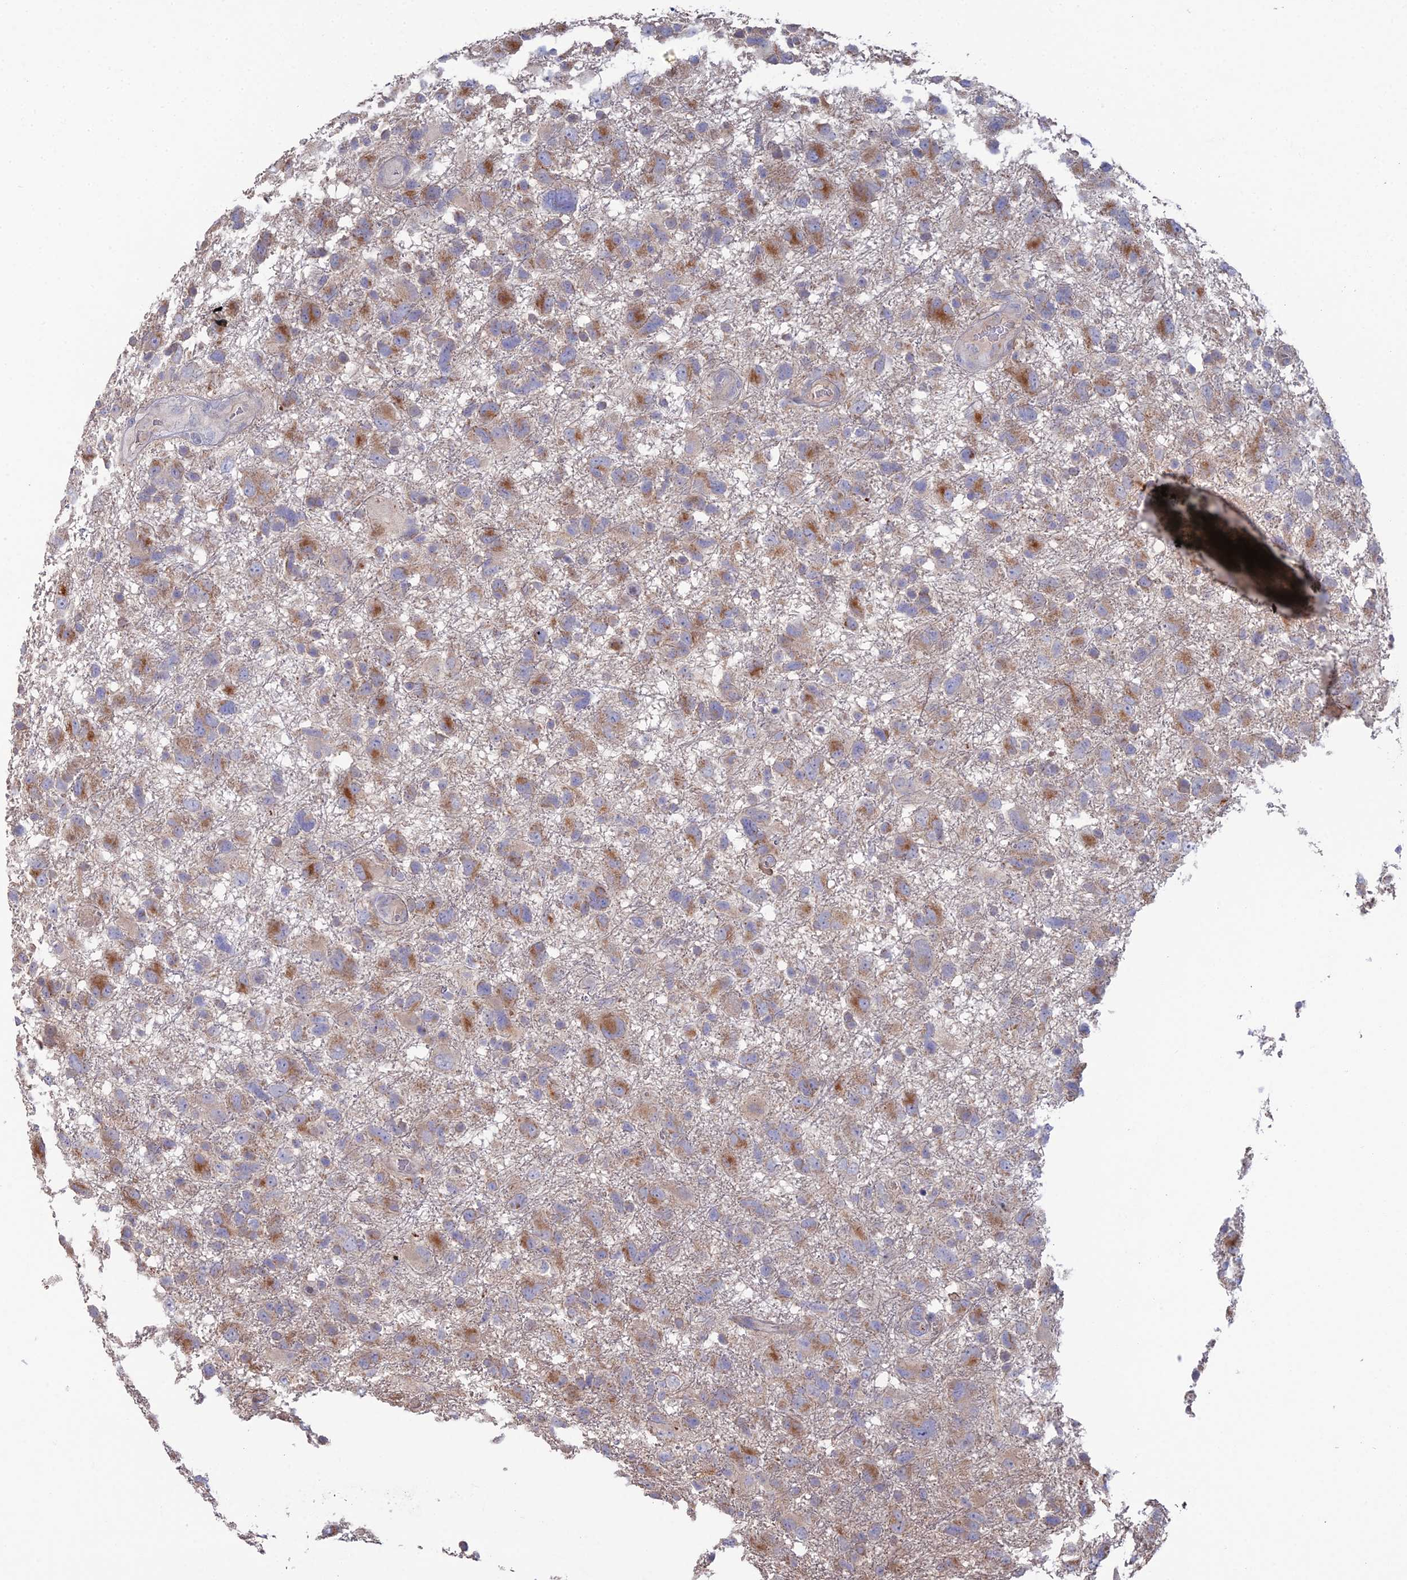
{"staining": {"intensity": "moderate", "quantity": "25%-75%", "location": "cytoplasmic/membranous"}, "tissue": "glioma", "cell_type": "Tumor cells", "image_type": "cancer", "snomed": [{"axis": "morphology", "description": "Glioma, malignant, High grade"}, {"axis": "topography", "description": "Brain"}], "caption": "The micrograph displays a brown stain indicating the presence of a protein in the cytoplasmic/membranous of tumor cells in glioma. (IHC, brightfield microscopy, high magnification).", "gene": "ARL16", "patient": {"sex": "male", "age": 61}}